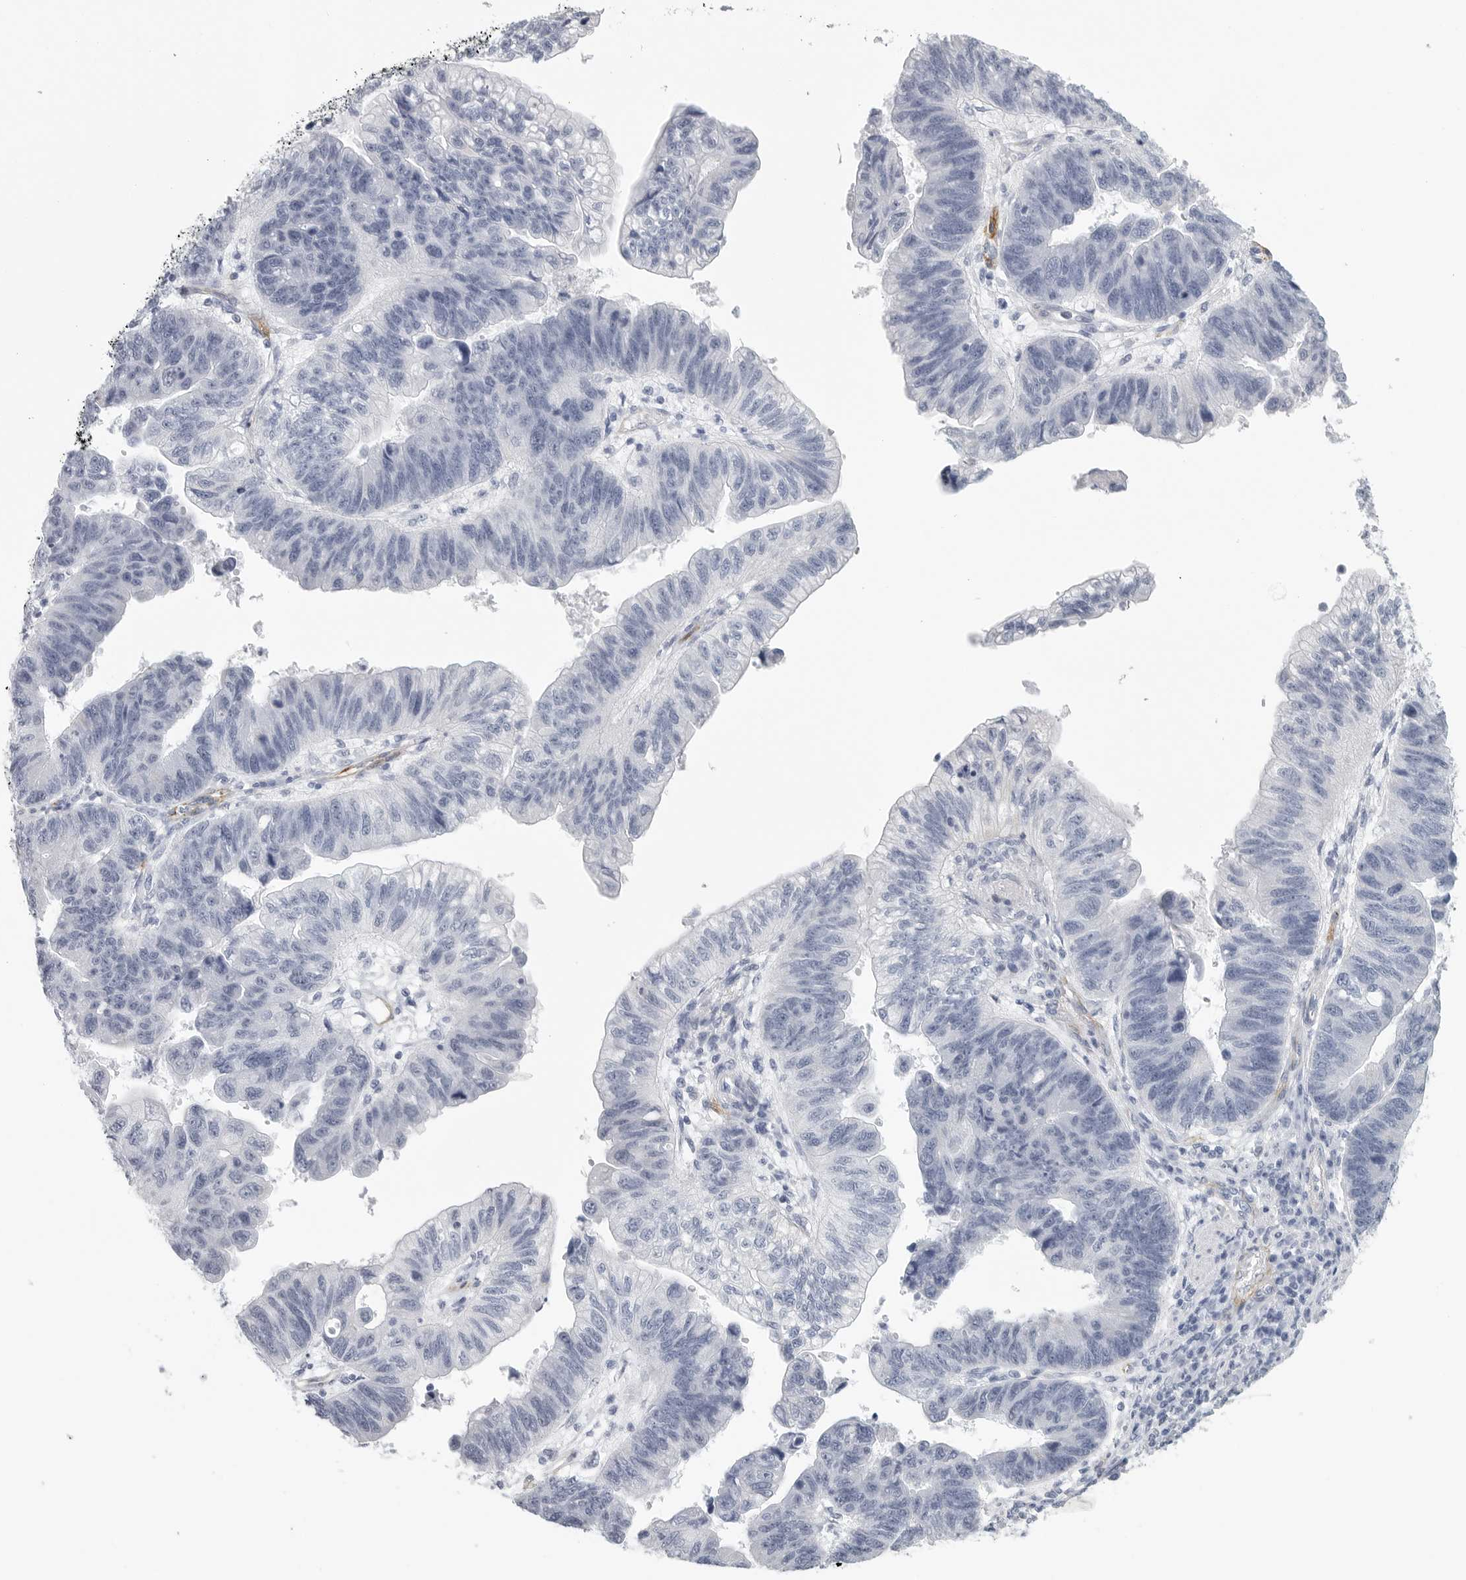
{"staining": {"intensity": "negative", "quantity": "none", "location": "none"}, "tissue": "stomach cancer", "cell_type": "Tumor cells", "image_type": "cancer", "snomed": [{"axis": "morphology", "description": "Adenocarcinoma, NOS"}, {"axis": "topography", "description": "Stomach"}], "caption": "Immunohistochemistry image of neoplastic tissue: human stomach adenocarcinoma stained with DAB reveals no significant protein expression in tumor cells.", "gene": "TNR", "patient": {"sex": "male", "age": 59}}